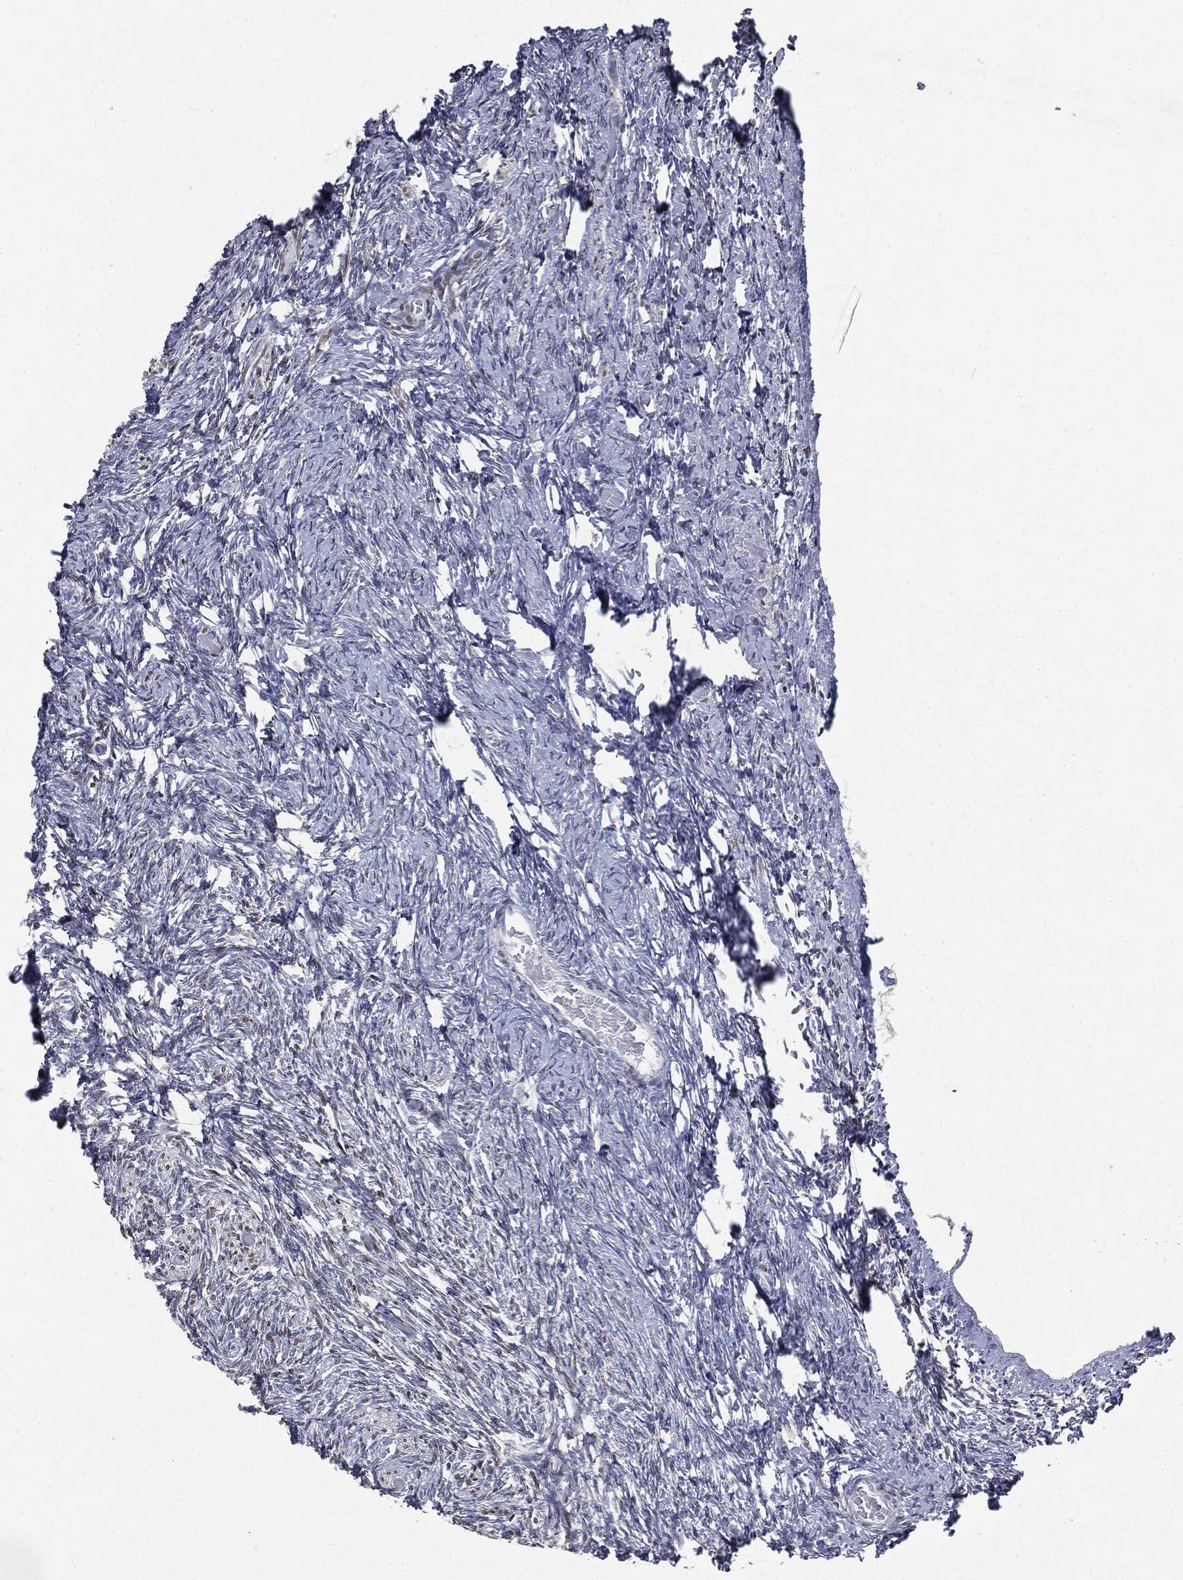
{"staining": {"intensity": "negative", "quantity": "none", "location": "none"}, "tissue": "ovary", "cell_type": "Follicle cells", "image_type": "normal", "snomed": [{"axis": "morphology", "description": "Normal tissue, NOS"}, {"axis": "topography", "description": "Ovary"}], "caption": "This is an IHC micrograph of unremarkable human ovary. There is no positivity in follicle cells.", "gene": "CASD1", "patient": {"sex": "female", "age": 39}}